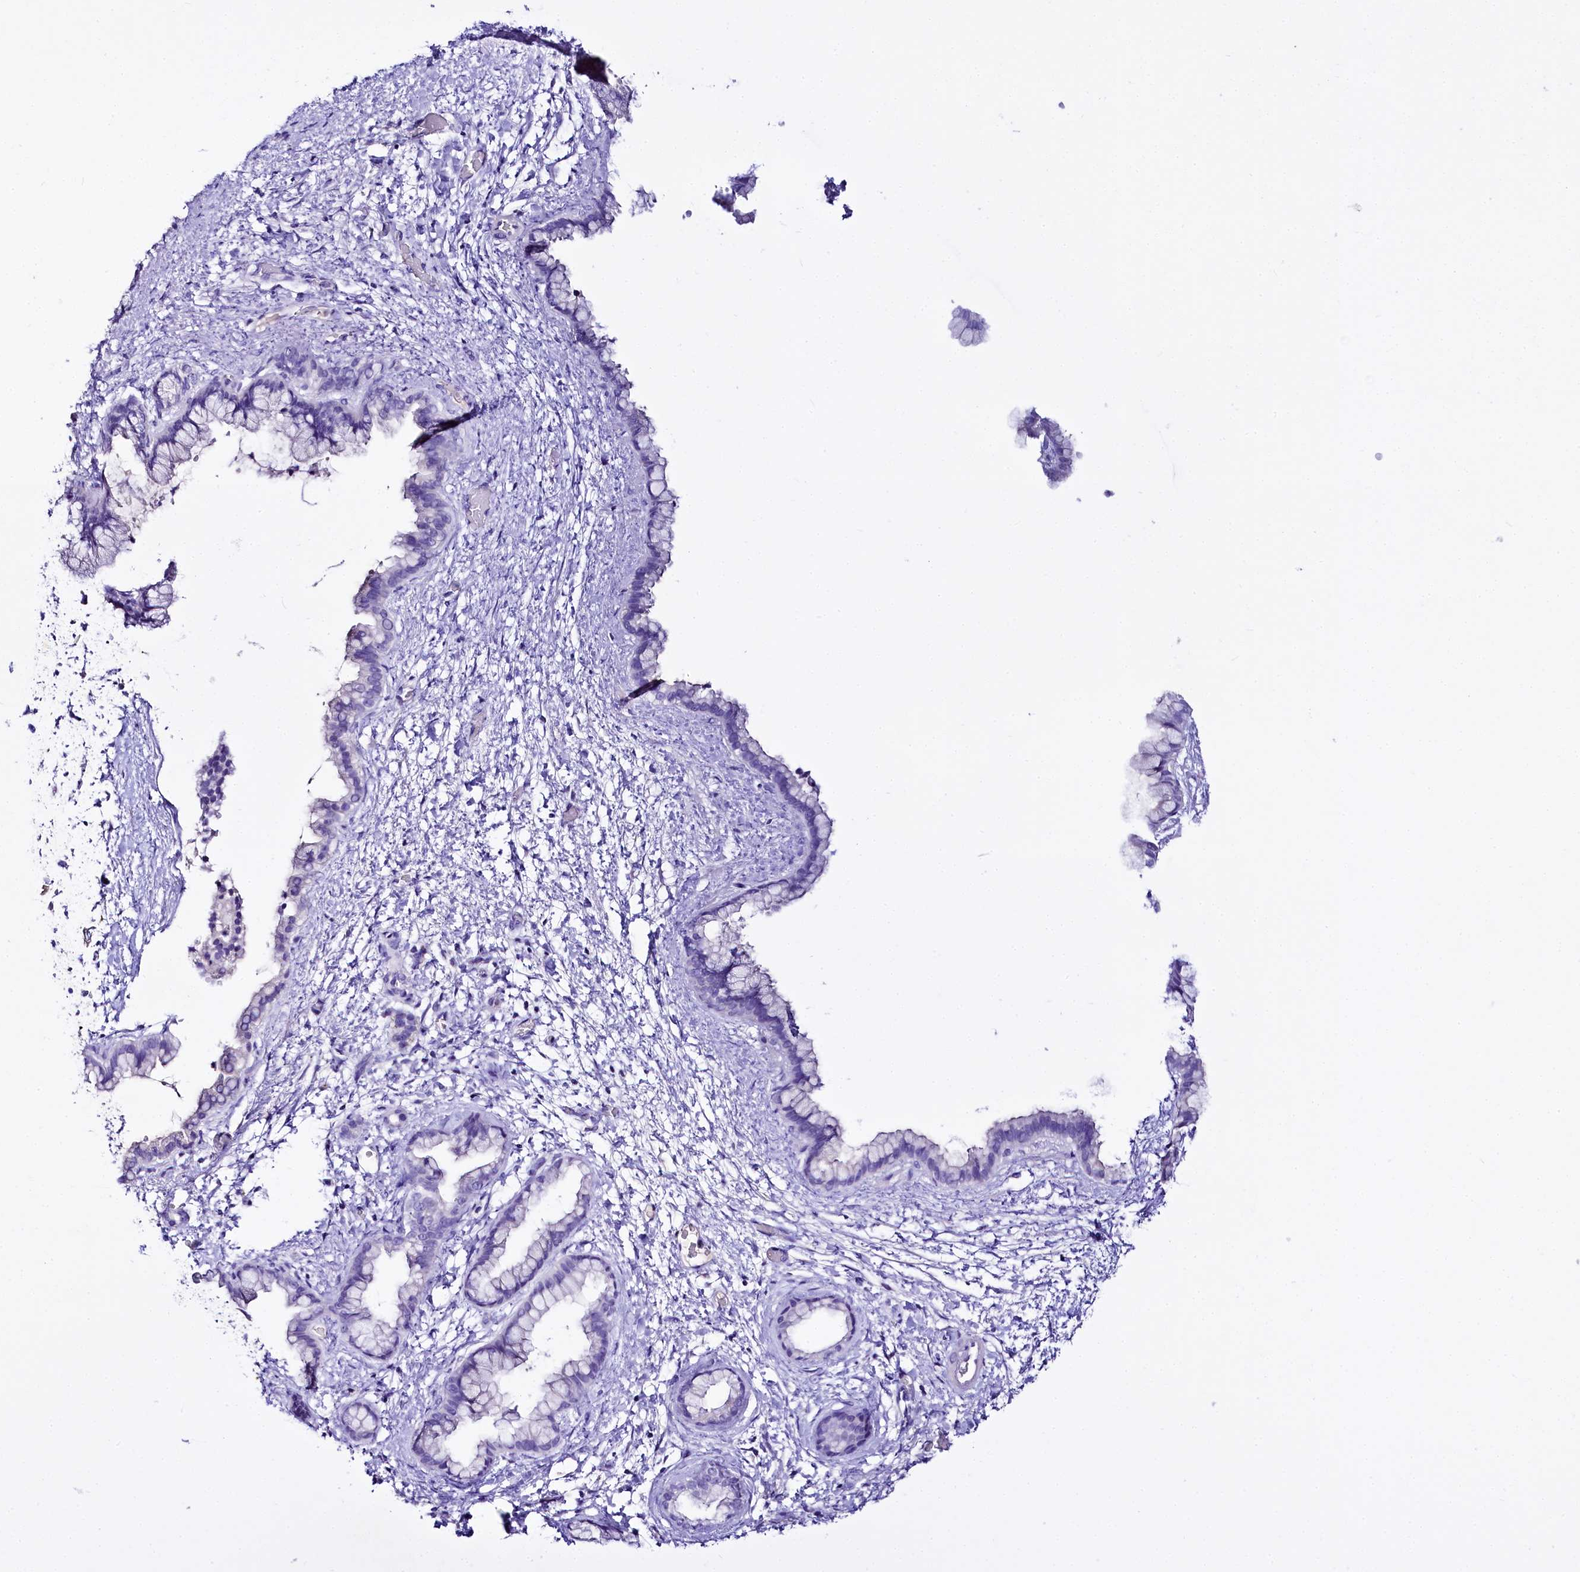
{"staining": {"intensity": "negative", "quantity": "none", "location": "none"}, "tissue": "pancreatic cancer", "cell_type": "Tumor cells", "image_type": "cancer", "snomed": [{"axis": "morphology", "description": "Adenocarcinoma, NOS"}, {"axis": "topography", "description": "Pancreas"}], "caption": "Protein analysis of pancreatic cancer (adenocarcinoma) reveals no significant positivity in tumor cells.", "gene": "A2ML1", "patient": {"sex": "female", "age": 78}}